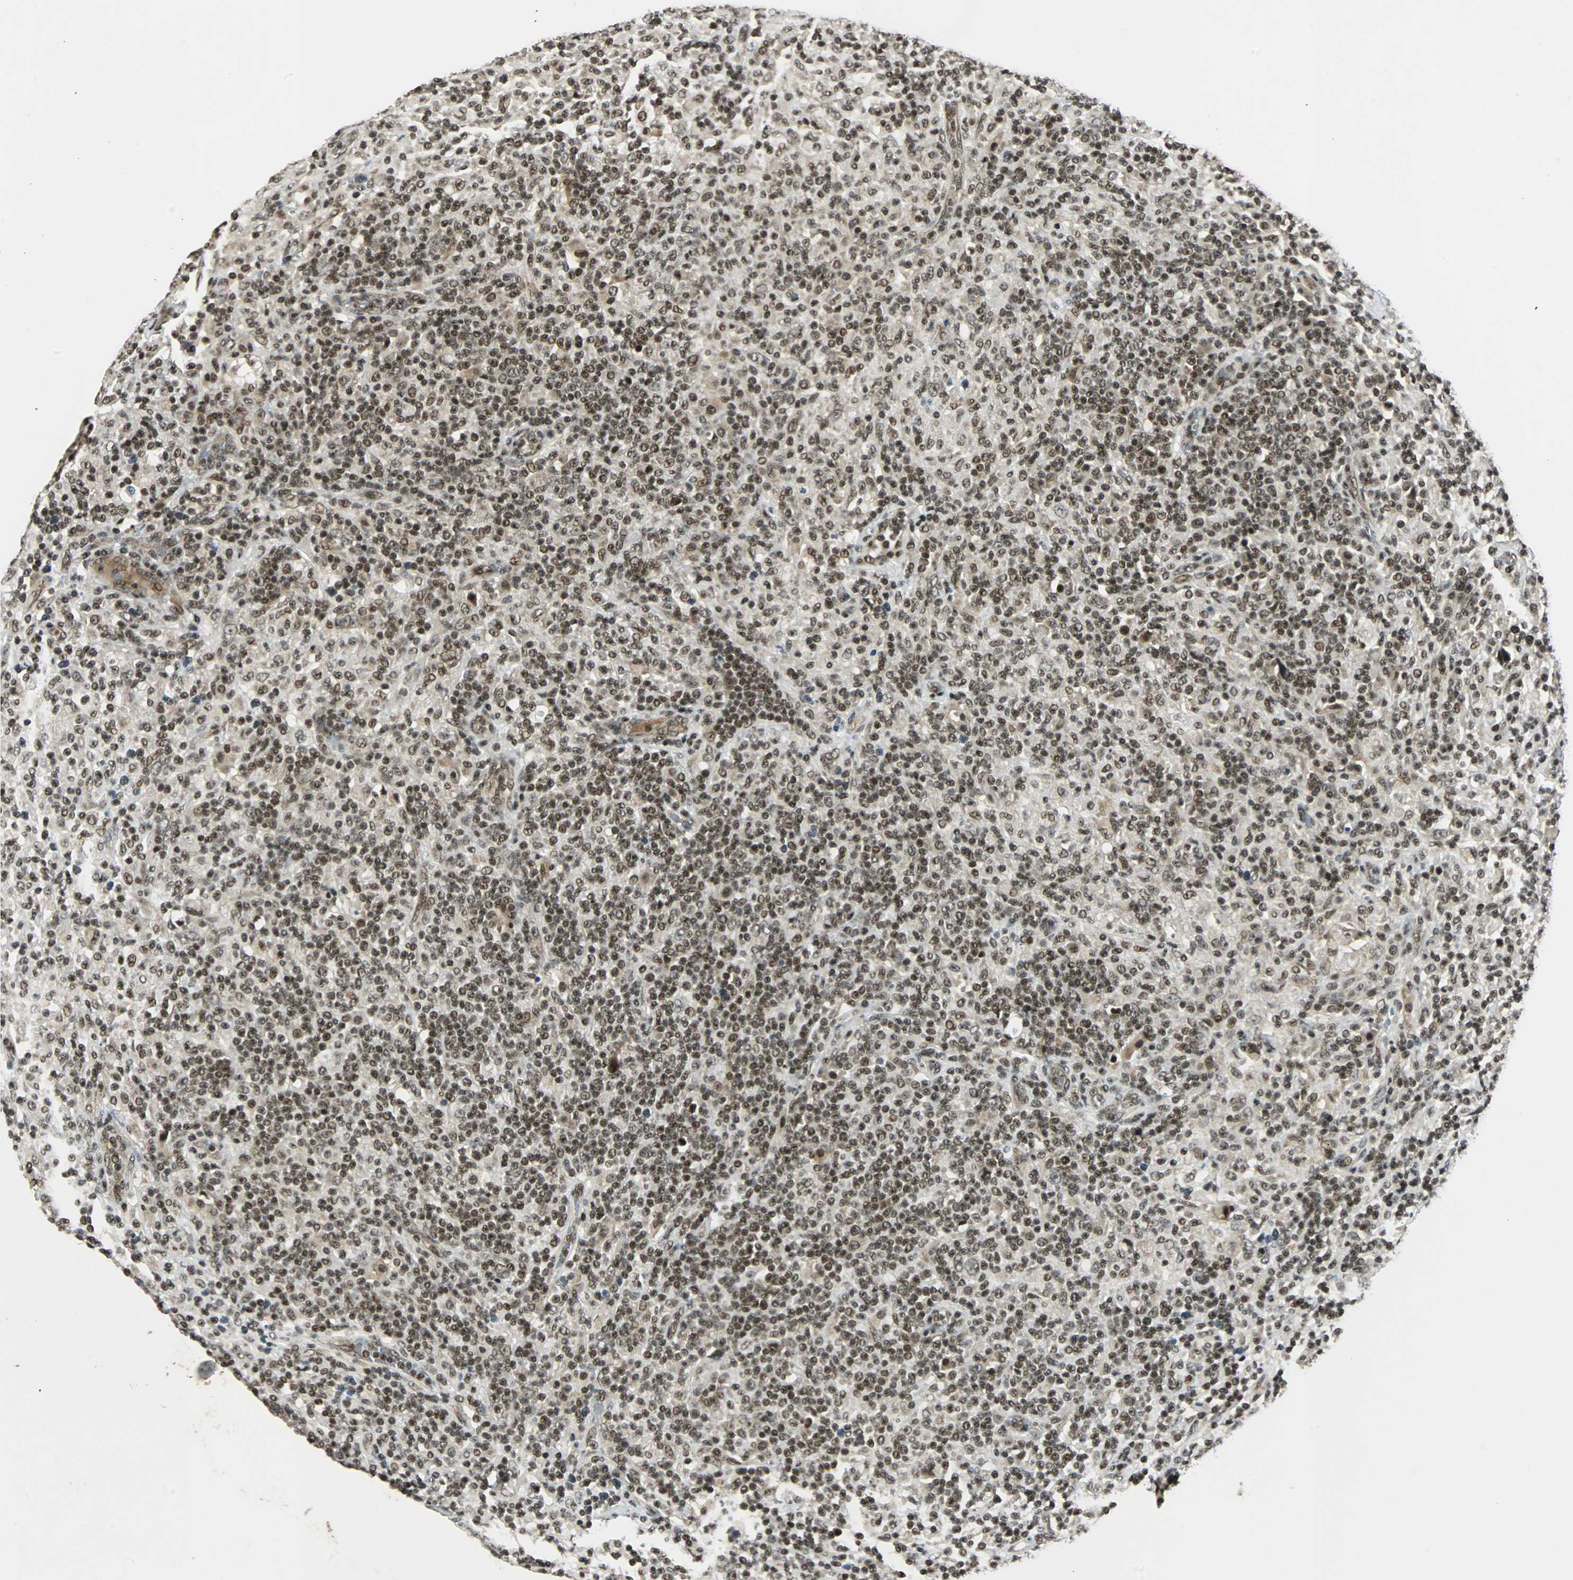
{"staining": {"intensity": "strong", "quantity": ">75%", "location": "nuclear"}, "tissue": "lymphoma", "cell_type": "Tumor cells", "image_type": "cancer", "snomed": [{"axis": "morphology", "description": "Hodgkin's disease, NOS"}, {"axis": "topography", "description": "Lymph node"}], "caption": "An IHC histopathology image of neoplastic tissue is shown. Protein staining in brown shows strong nuclear positivity in Hodgkin's disease within tumor cells. (Brightfield microscopy of DAB IHC at high magnification).", "gene": "TAF5", "patient": {"sex": "male", "age": 70}}